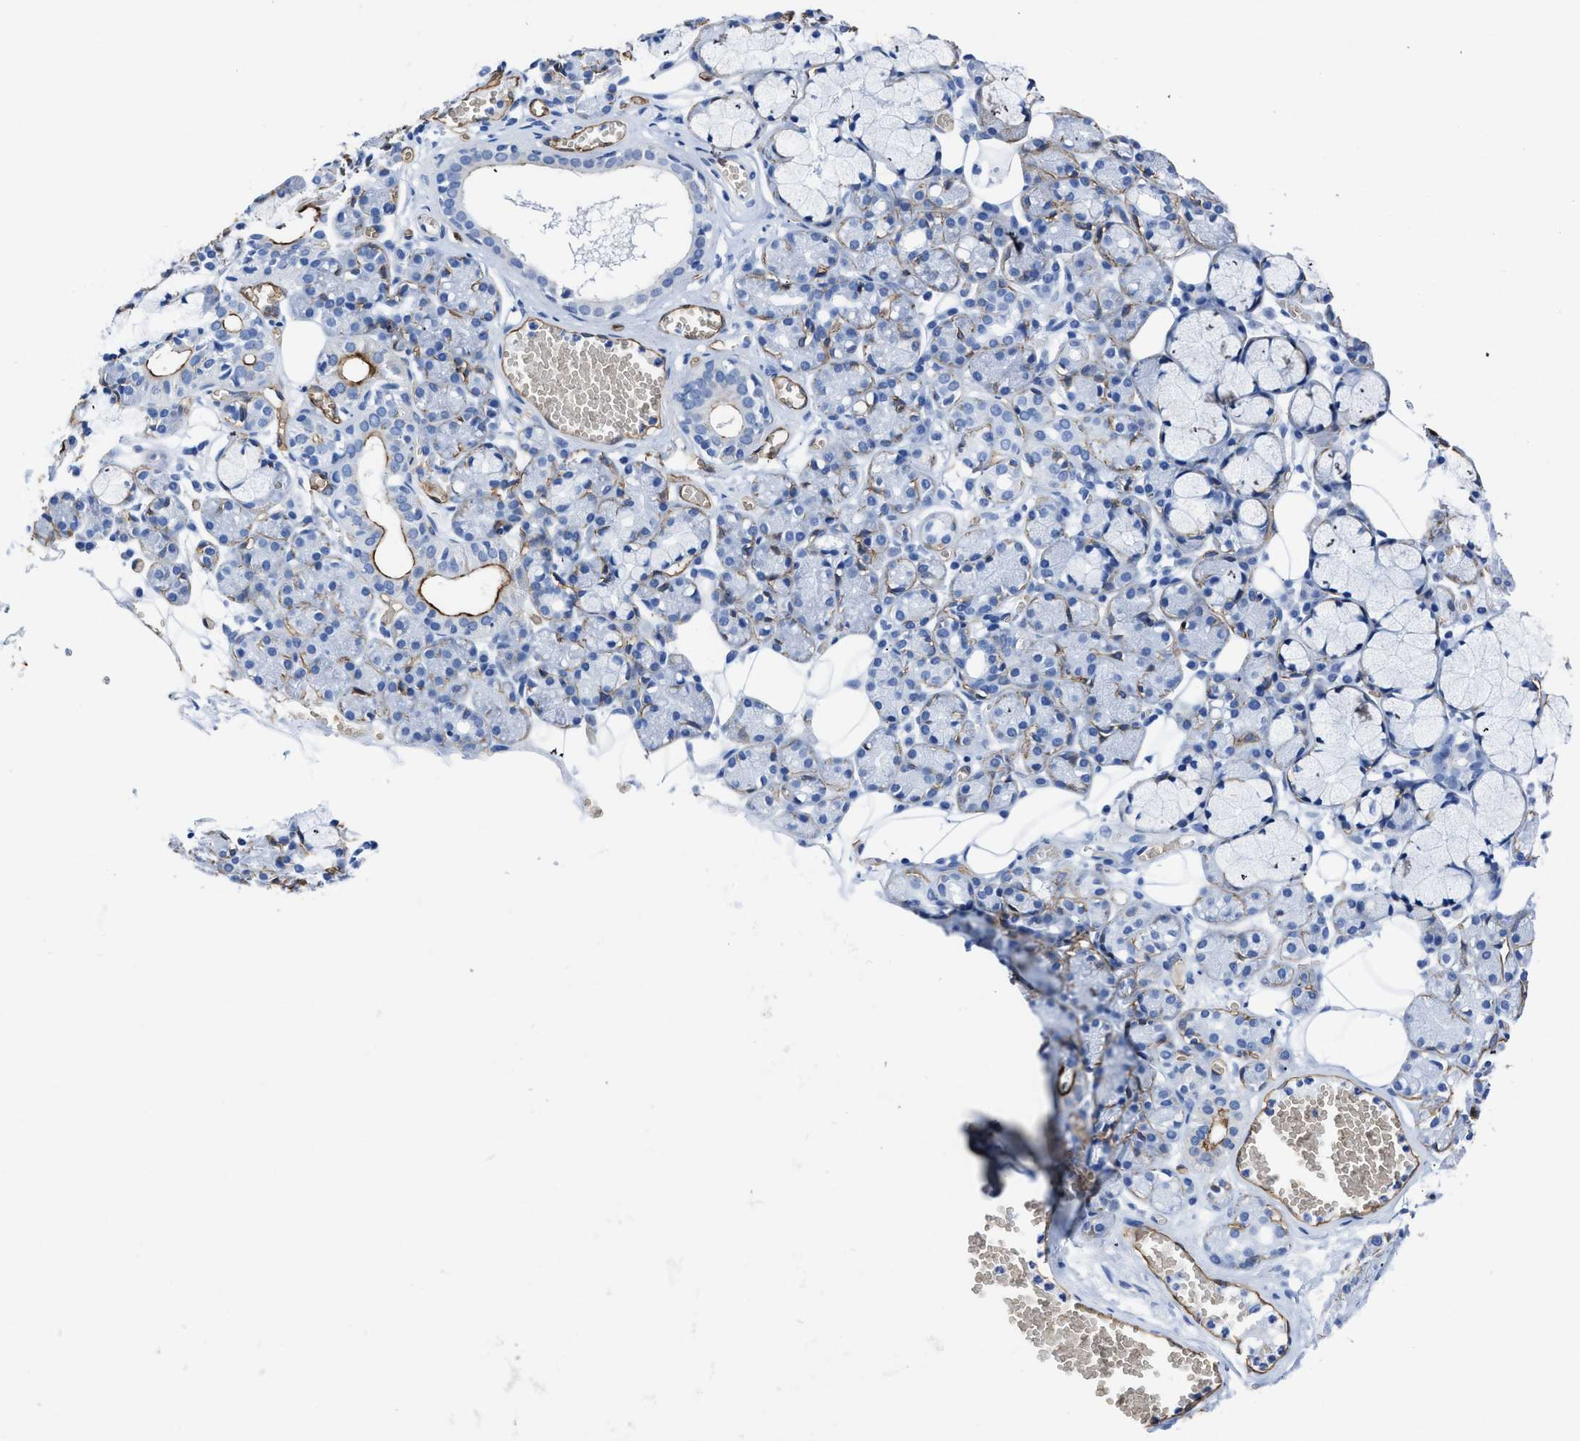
{"staining": {"intensity": "moderate", "quantity": "<25%", "location": "cytoplasmic/membranous"}, "tissue": "salivary gland", "cell_type": "Glandular cells", "image_type": "normal", "snomed": [{"axis": "morphology", "description": "Normal tissue, NOS"}, {"axis": "topography", "description": "Salivary gland"}], "caption": "This is an image of immunohistochemistry staining of unremarkable salivary gland, which shows moderate positivity in the cytoplasmic/membranous of glandular cells.", "gene": "AQP1", "patient": {"sex": "male", "age": 63}}